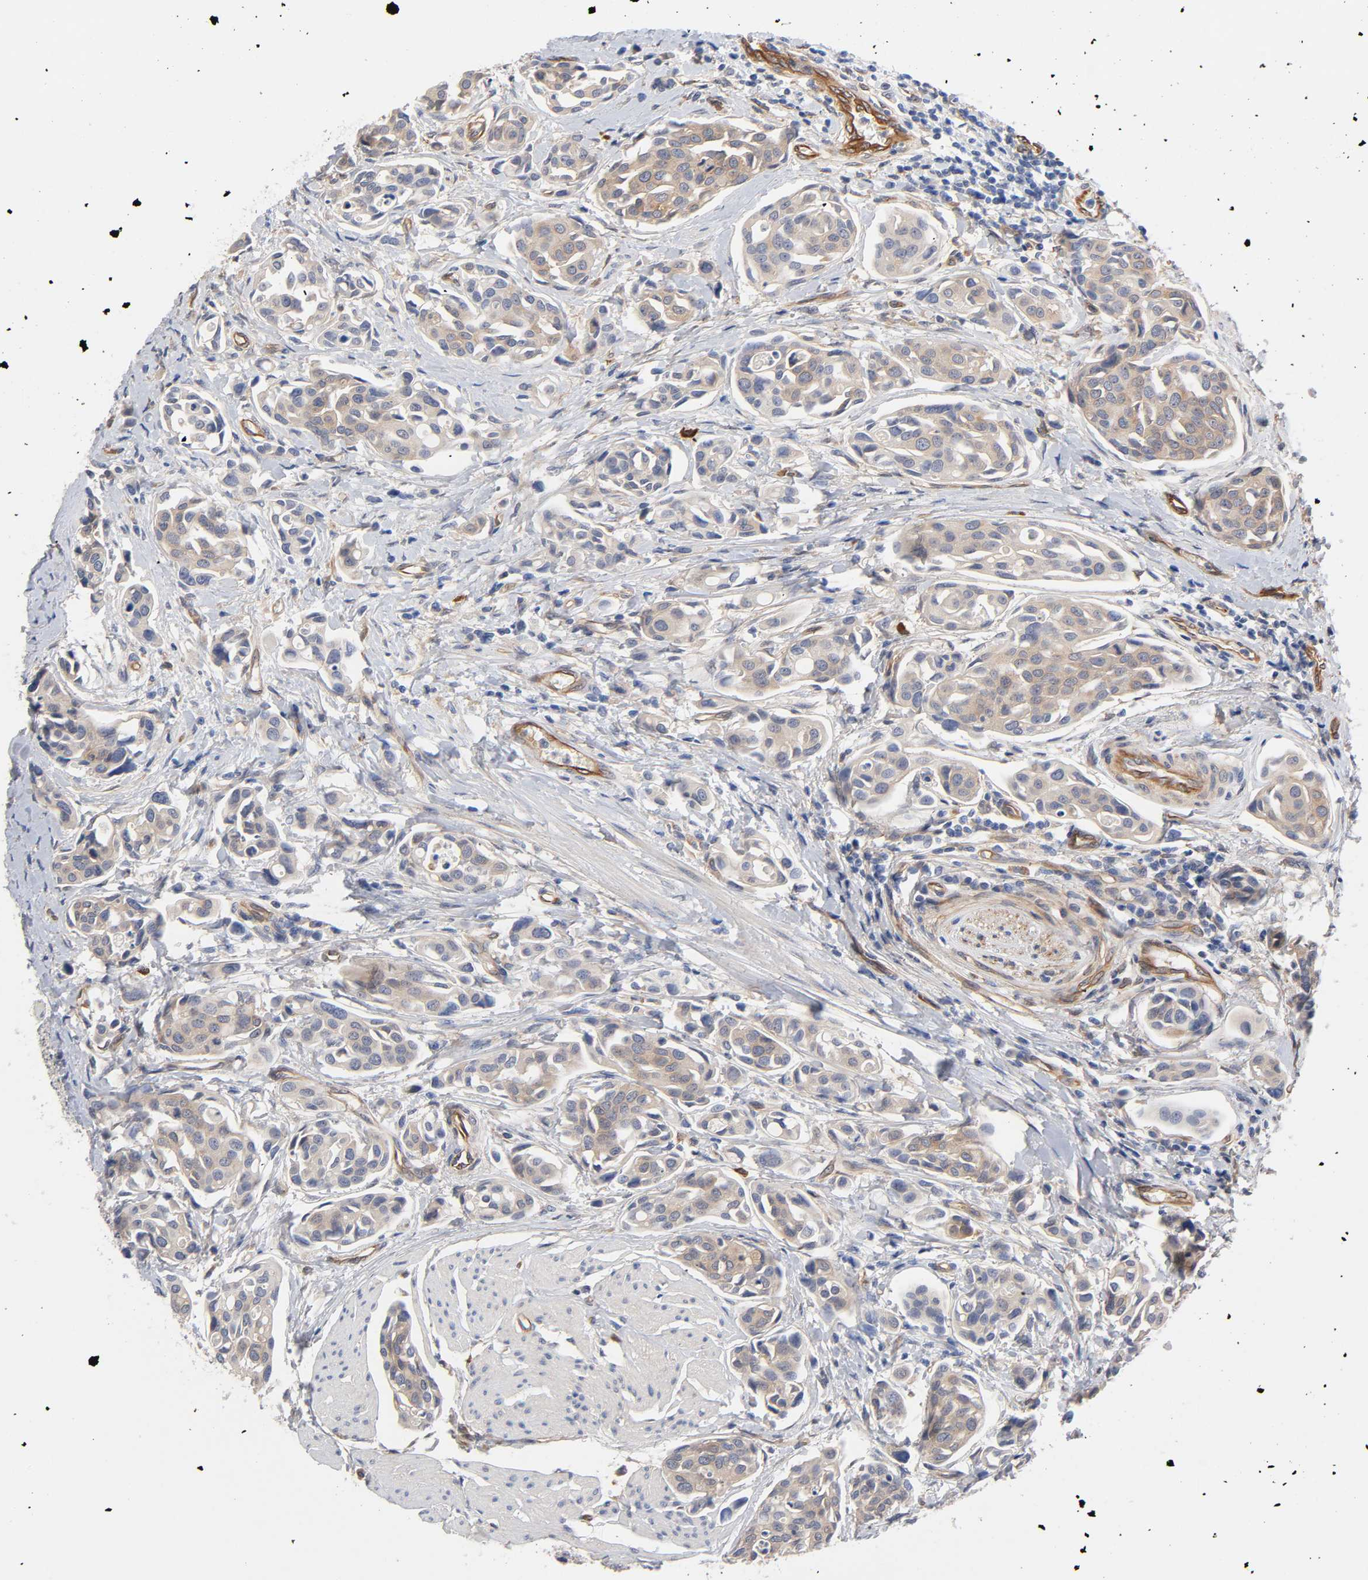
{"staining": {"intensity": "negative", "quantity": "none", "location": "none"}, "tissue": "urothelial cancer", "cell_type": "Tumor cells", "image_type": "cancer", "snomed": [{"axis": "morphology", "description": "Urothelial carcinoma, High grade"}, {"axis": "topography", "description": "Urinary bladder"}], "caption": "IHC histopathology image of human high-grade urothelial carcinoma stained for a protein (brown), which displays no staining in tumor cells. (Brightfield microscopy of DAB immunohistochemistry (IHC) at high magnification).", "gene": "RAB13", "patient": {"sex": "male", "age": 78}}